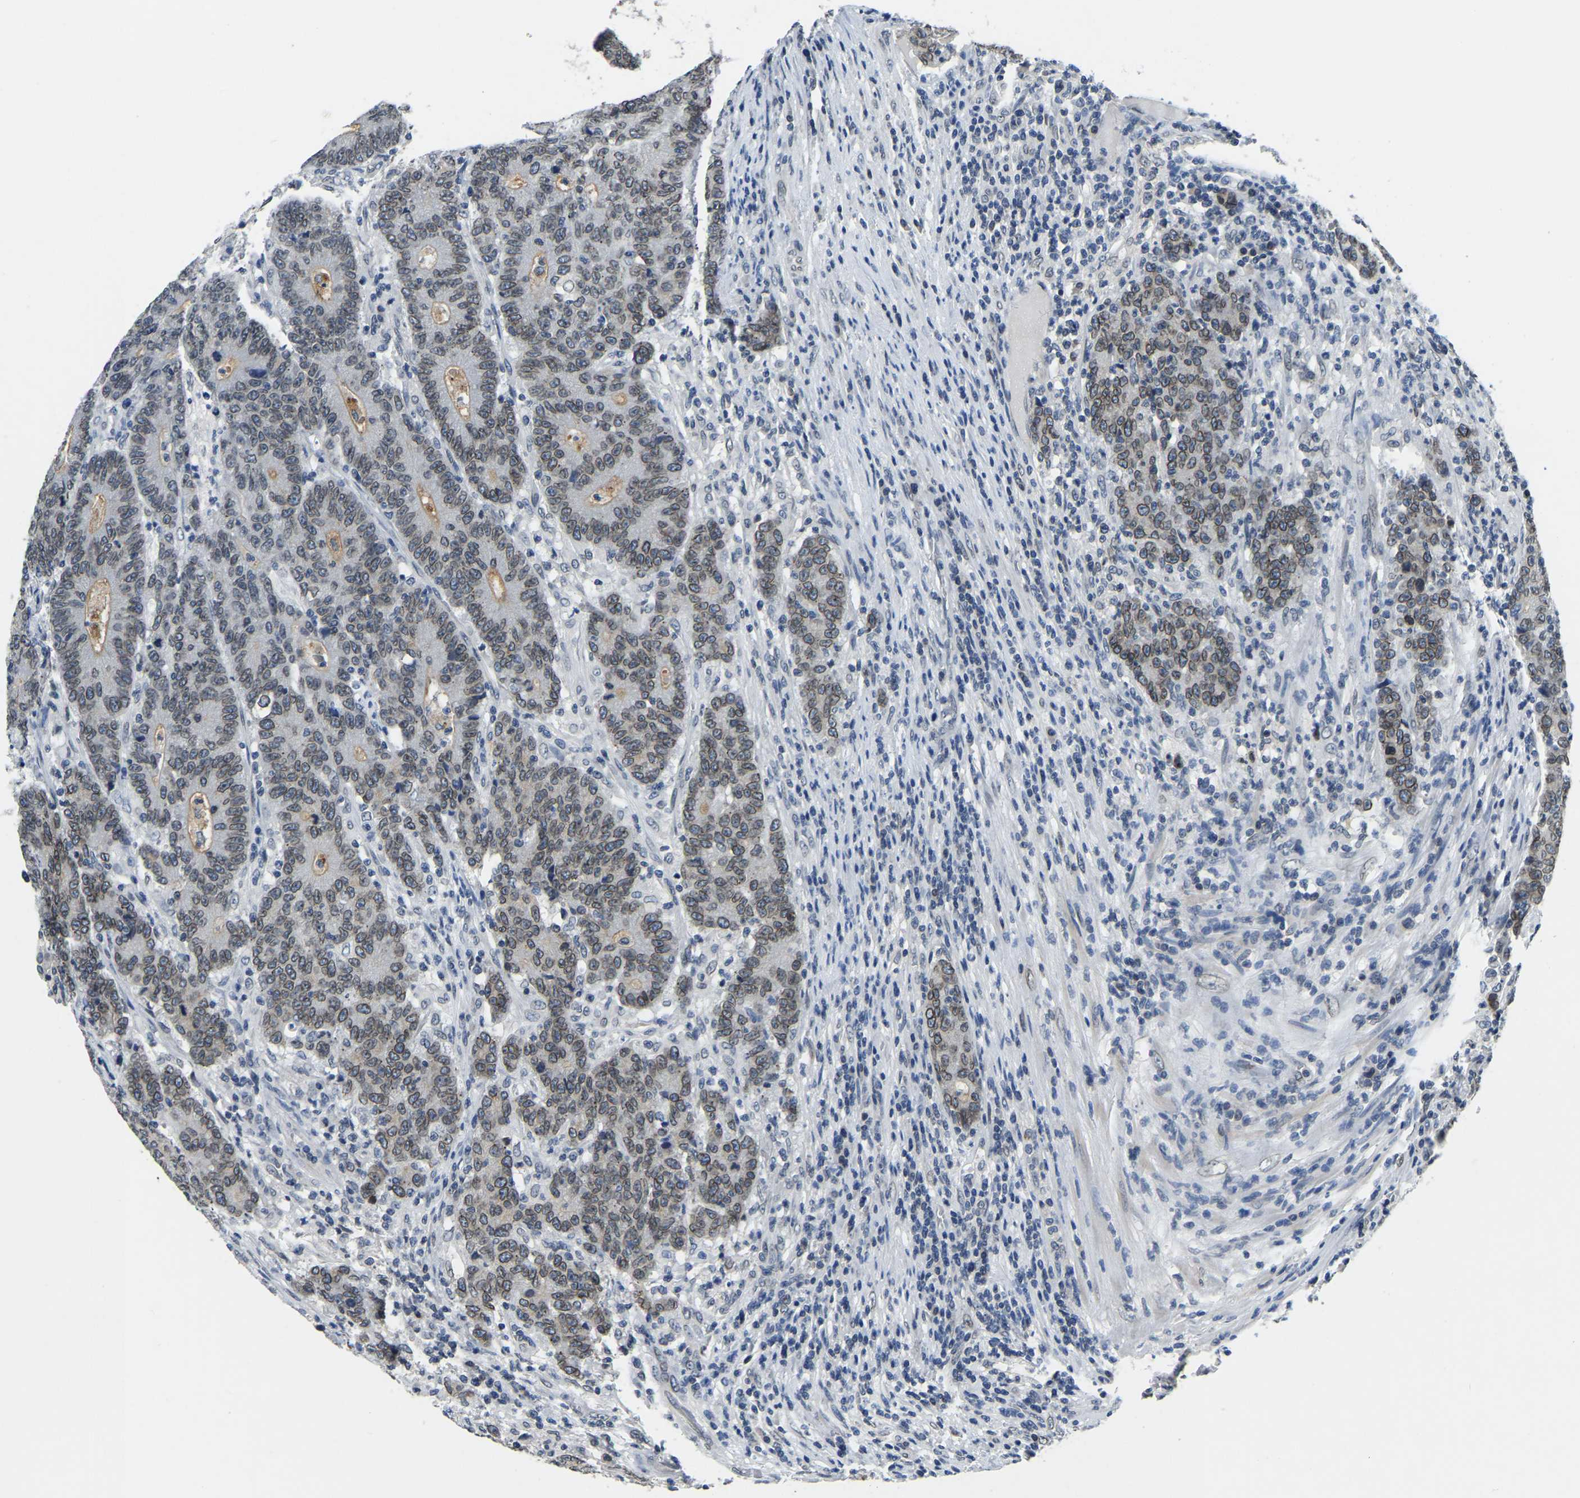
{"staining": {"intensity": "moderate", "quantity": ">75%", "location": "cytoplasmic/membranous,nuclear"}, "tissue": "colorectal cancer", "cell_type": "Tumor cells", "image_type": "cancer", "snomed": [{"axis": "morphology", "description": "Normal tissue, NOS"}, {"axis": "morphology", "description": "Adenocarcinoma, NOS"}, {"axis": "topography", "description": "Colon"}], "caption": "IHC (DAB (3,3'-diaminobenzidine)) staining of human colorectal cancer (adenocarcinoma) displays moderate cytoplasmic/membranous and nuclear protein staining in approximately >75% of tumor cells.", "gene": "RANBP2", "patient": {"sex": "female", "age": 75}}